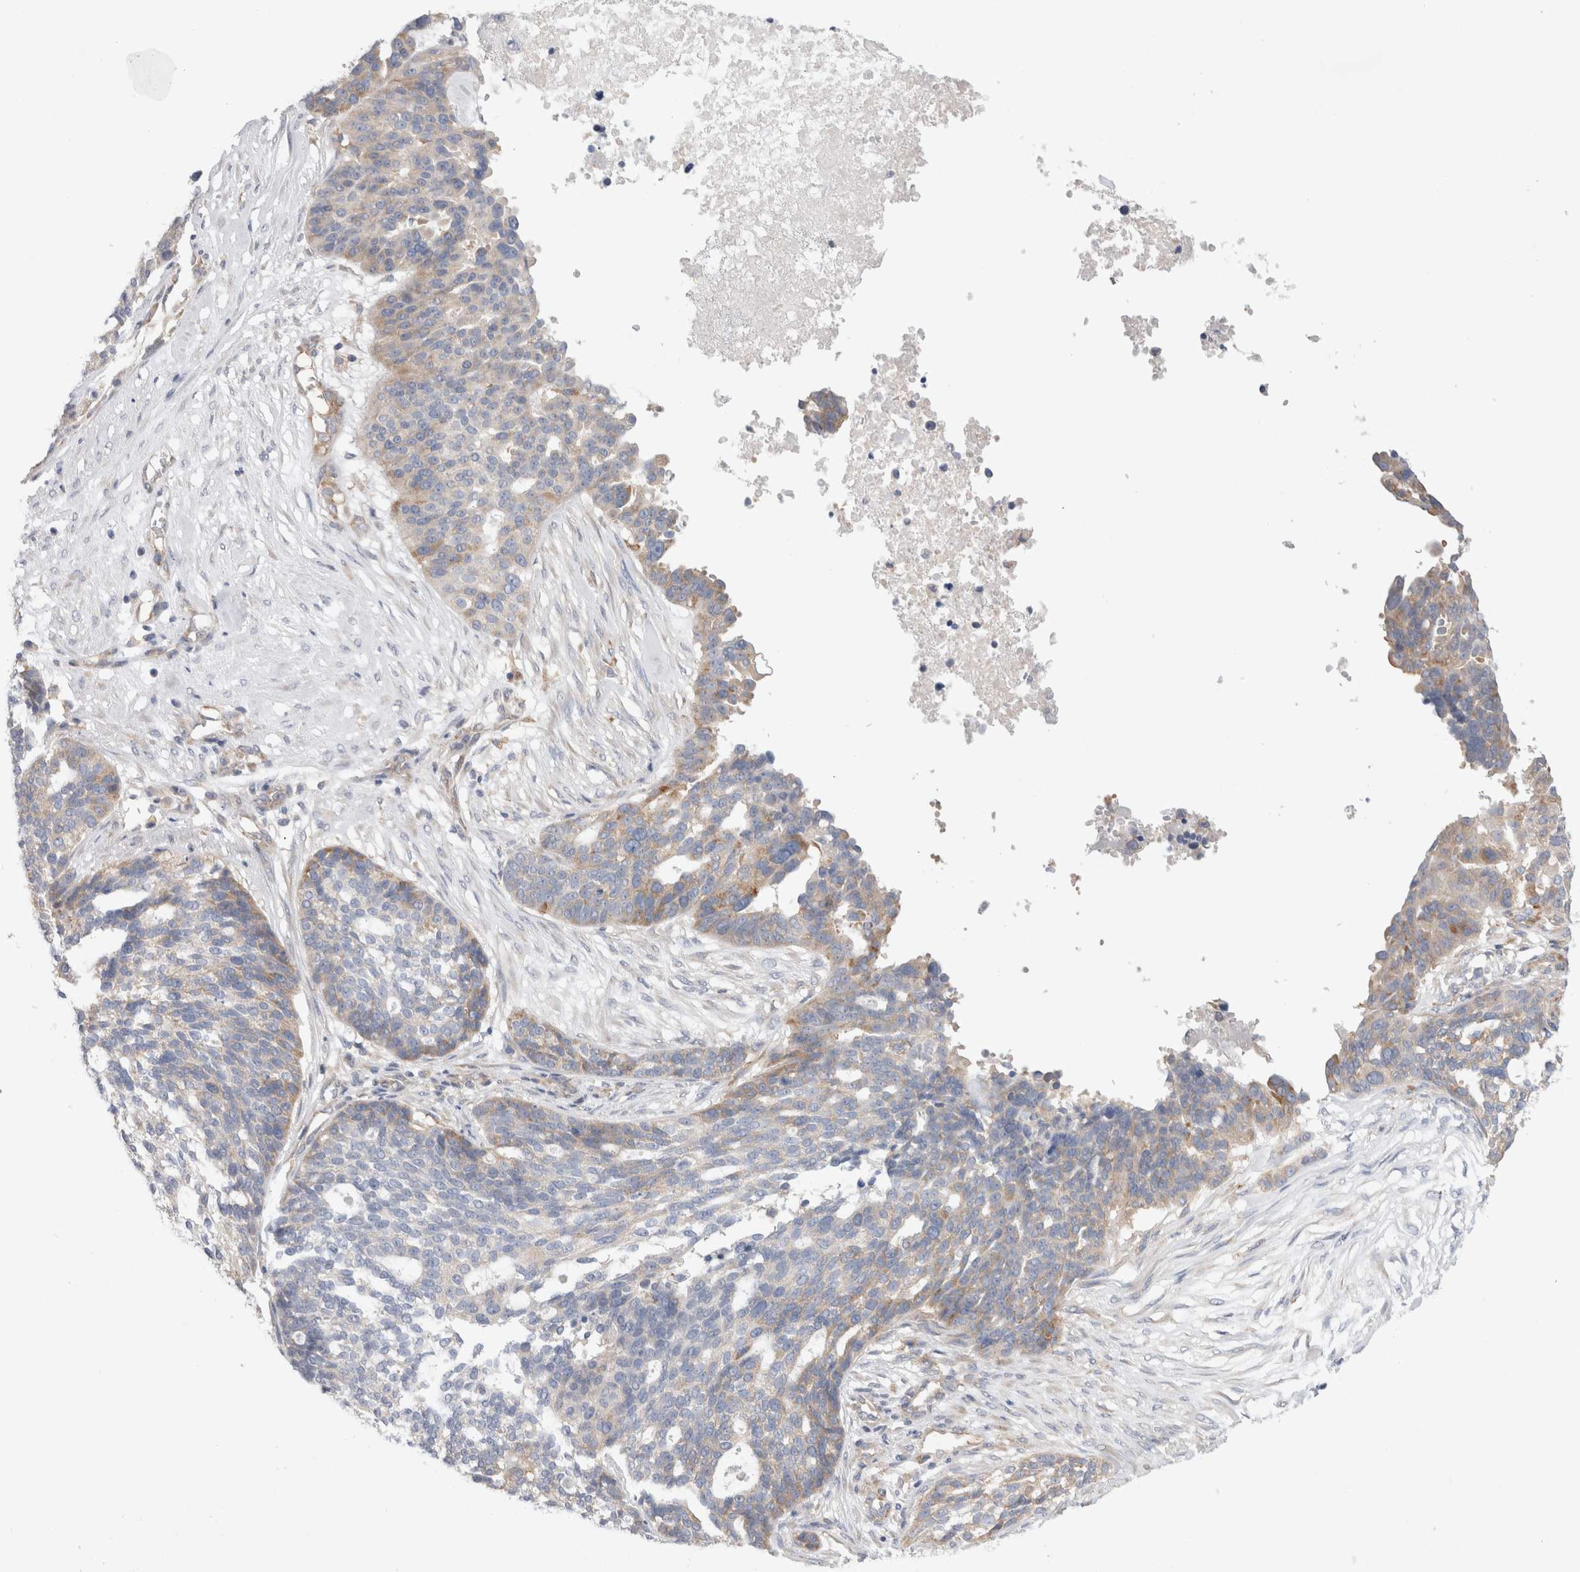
{"staining": {"intensity": "weak", "quantity": "<25%", "location": "cytoplasmic/membranous"}, "tissue": "ovarian cancer", "cell_type": "Tumor cells", "image_type": "cancer", "snomed": [{"axis": "morphology", "description": "Cystadenocarcinoma, serous, NOS"}, {"axis": "topography", "description": "Ovary"}], "caption": "Tumor cells show no significant protein expression in serous cystadenocarcinoma (ovarian). Brightfield microscopy of immunohistochemistry stained with DAB (brown) and hematoxylin (blue), captured at high magnification.", "gene": "ZNF23", "patient": {"sex": "female", "age": 59}}